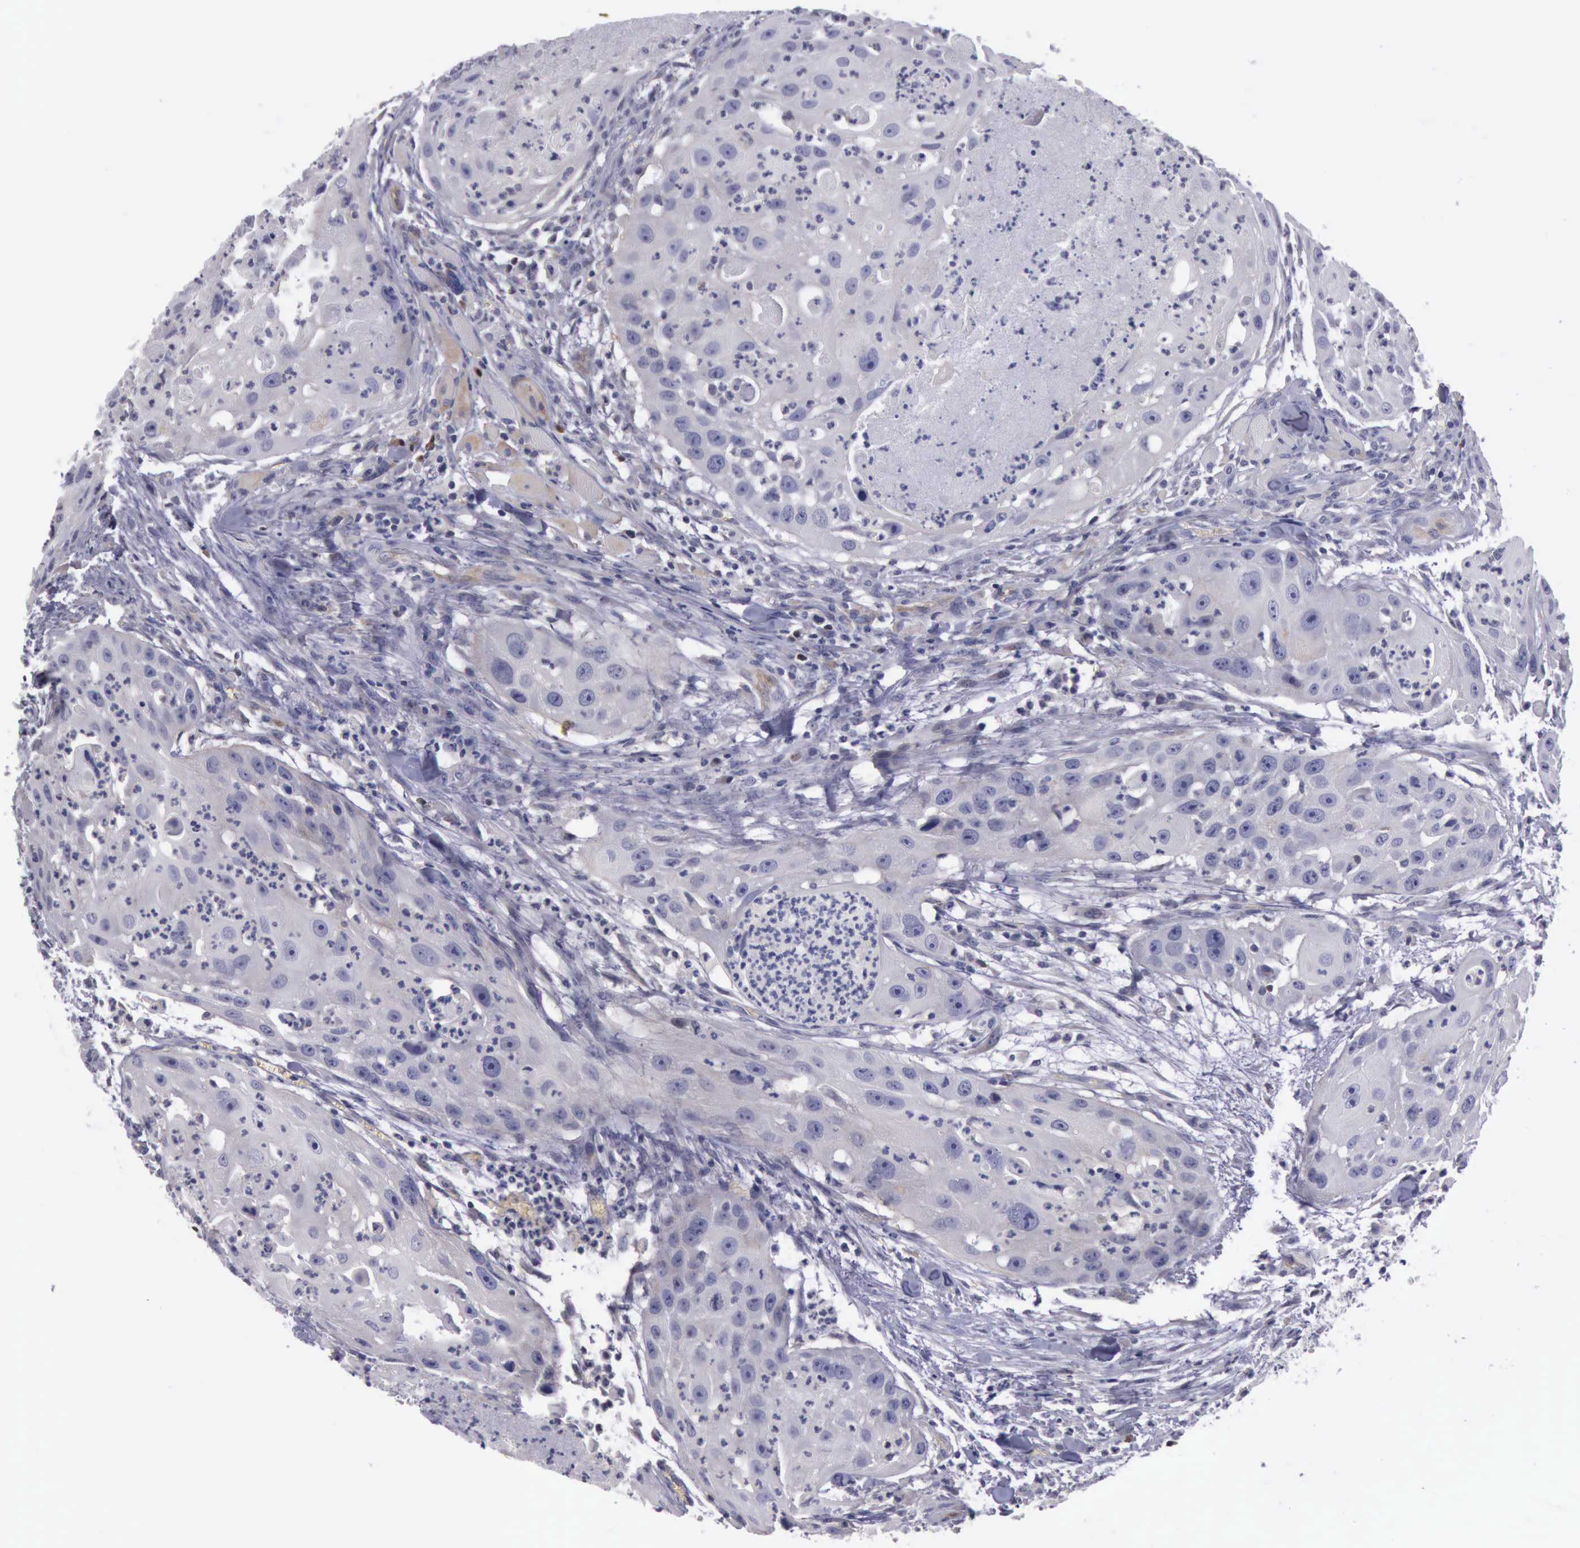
{"staining": {"intensity": "negative", "quantity": "none", "location": "none"}, "tissue": "head and neck cancer", "cell_type": "Tumor cells", "image_type": "cancer", "snomed": [{"axis": "morphology", "description": "Squamous cell carcinoma, NOS"}, {"axis": "topography", "description": "Head-Neck"}], "caption": "DAB immunohistochemical staining of human head and neck cancer displays no significant positivity in tumor cells.", "gene": "CEP128", "patient": {"sex": "male", "age": 64}}